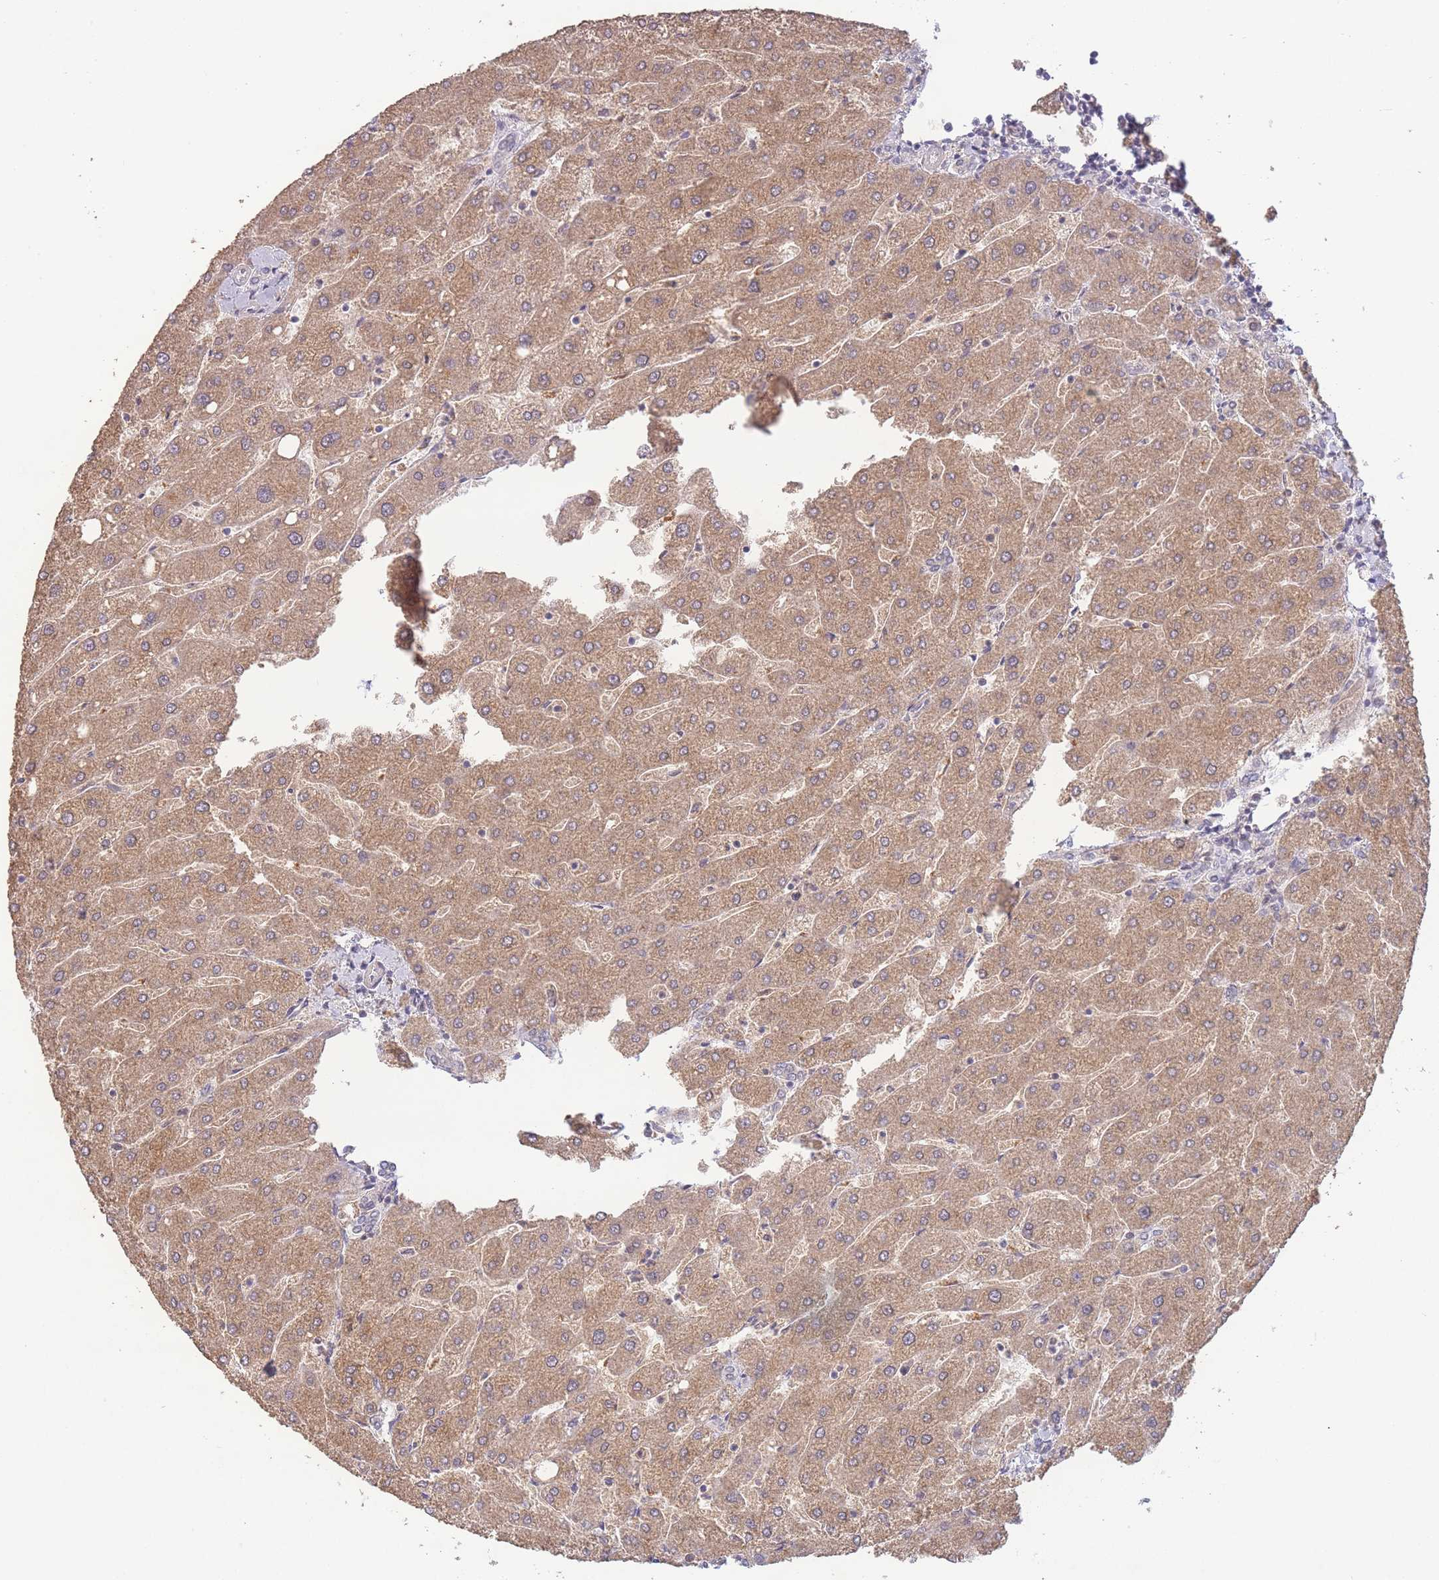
{"staining": {"intensity": "negative", "quantity": "none", "location": "none"}, "tissue": "liver", "cell_type": "Cholangiocytes", "image_type": "normal", "snomed": [{"axis": "morphology", "description": "Normal tissue, NOS"}, {"axis": "topography", "description": "Liver"}], "caption": "Immunohistochemistry micrograph of normal liver stained for a protein (brown), which exhibits no expression in cholangiocytes.", "gene": "RNF144B", "patient": {"sex": "male", "age": 67}}